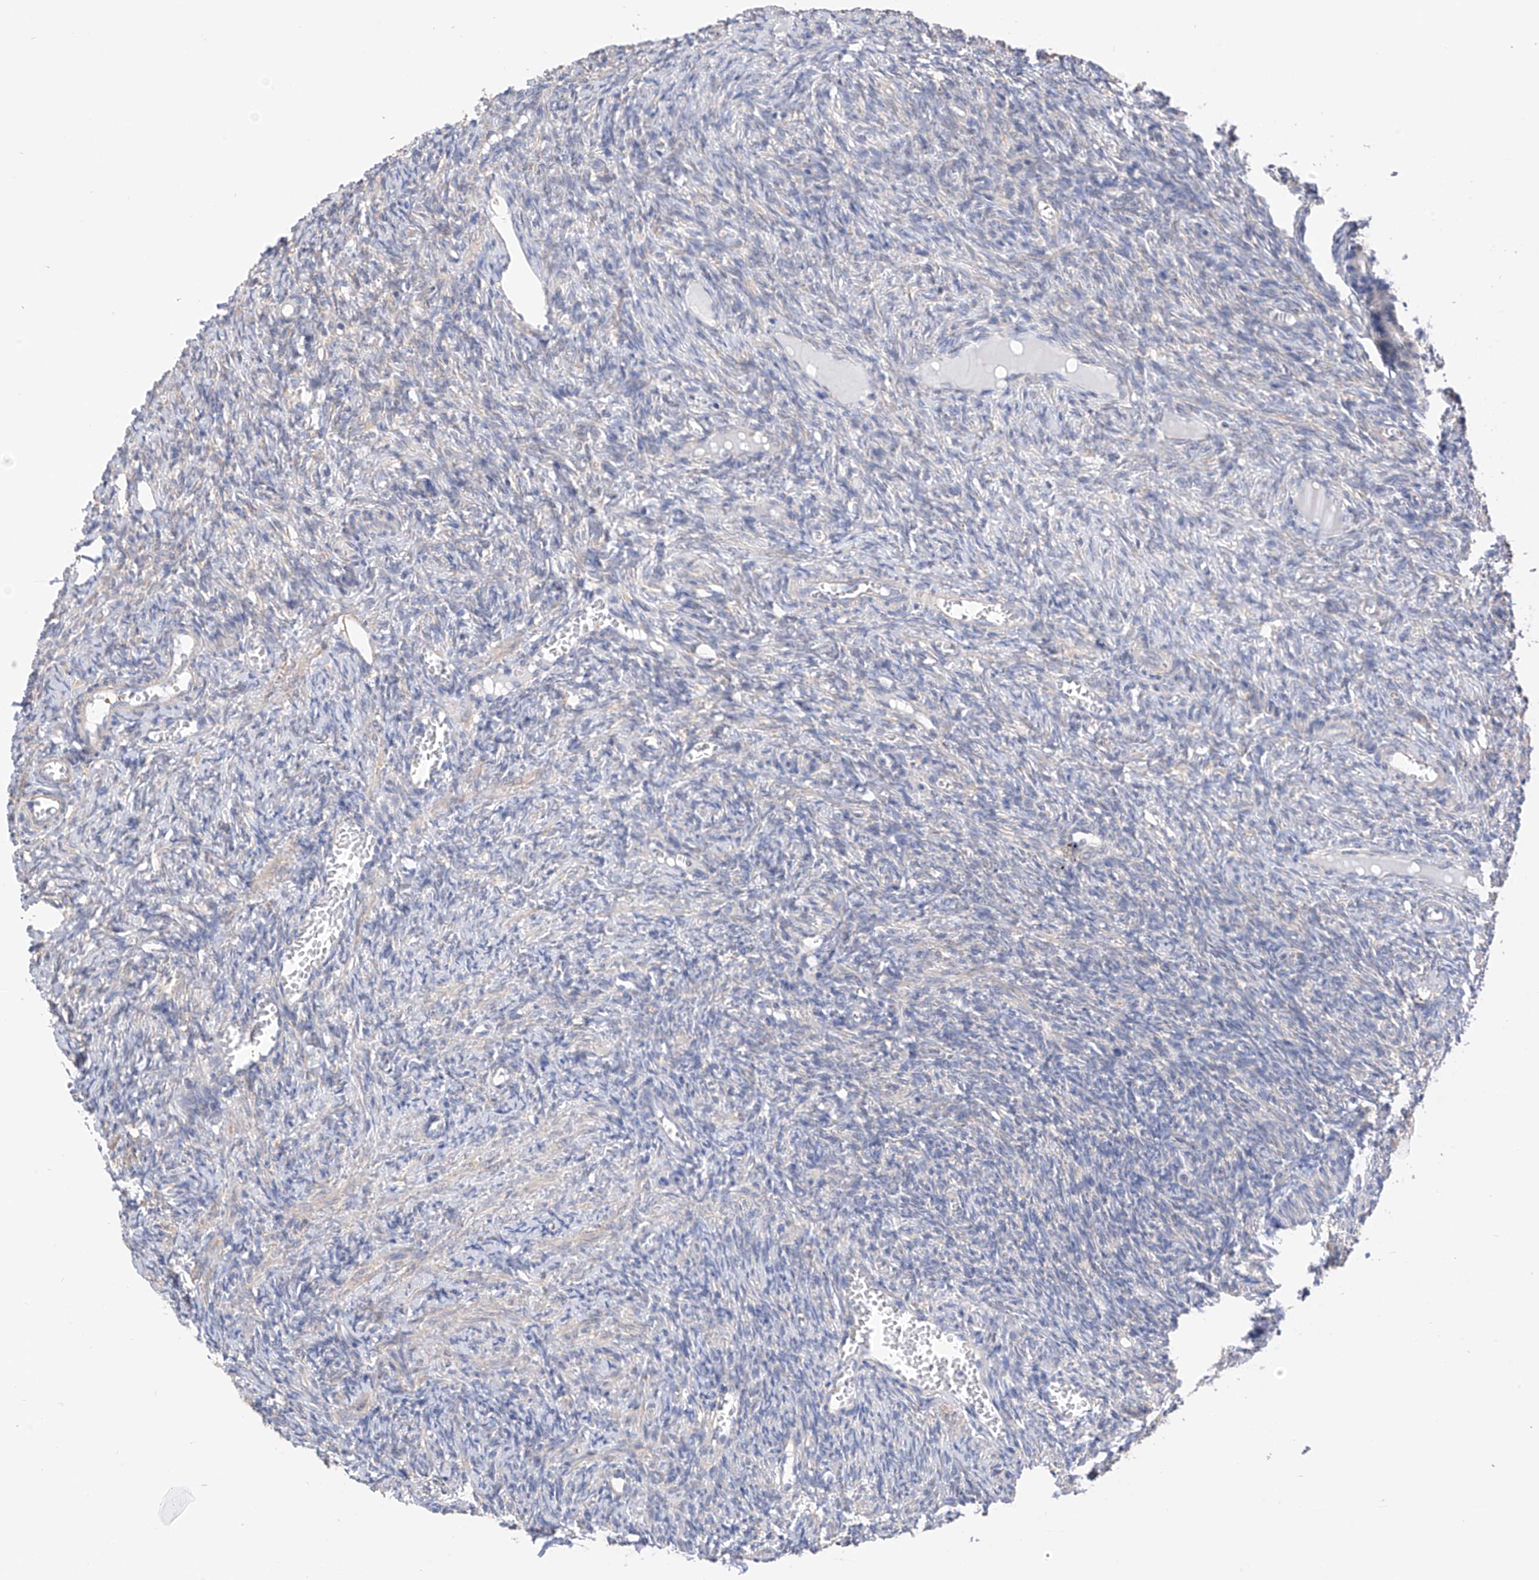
{"staining": {"intensity": "weak", "quantity": ">75%", "location": "cytoplasmic/membranous"}, "tissue": "ovary", "cell_type": "Follicle cells", "image_type": "normal", "snomed": [{"axis": "morphology", "description": "Normal tissue, NOS"}, {"axis": "topography", "description": "Ovary"}], "caption": "Ovary stained for a protein (brown) demonstrates weak cytoplasmic/membranous positive staining in approximately >75% of follicle cells.", "gene": "REC8", "patient": {"sex": "female", "age": 27}}